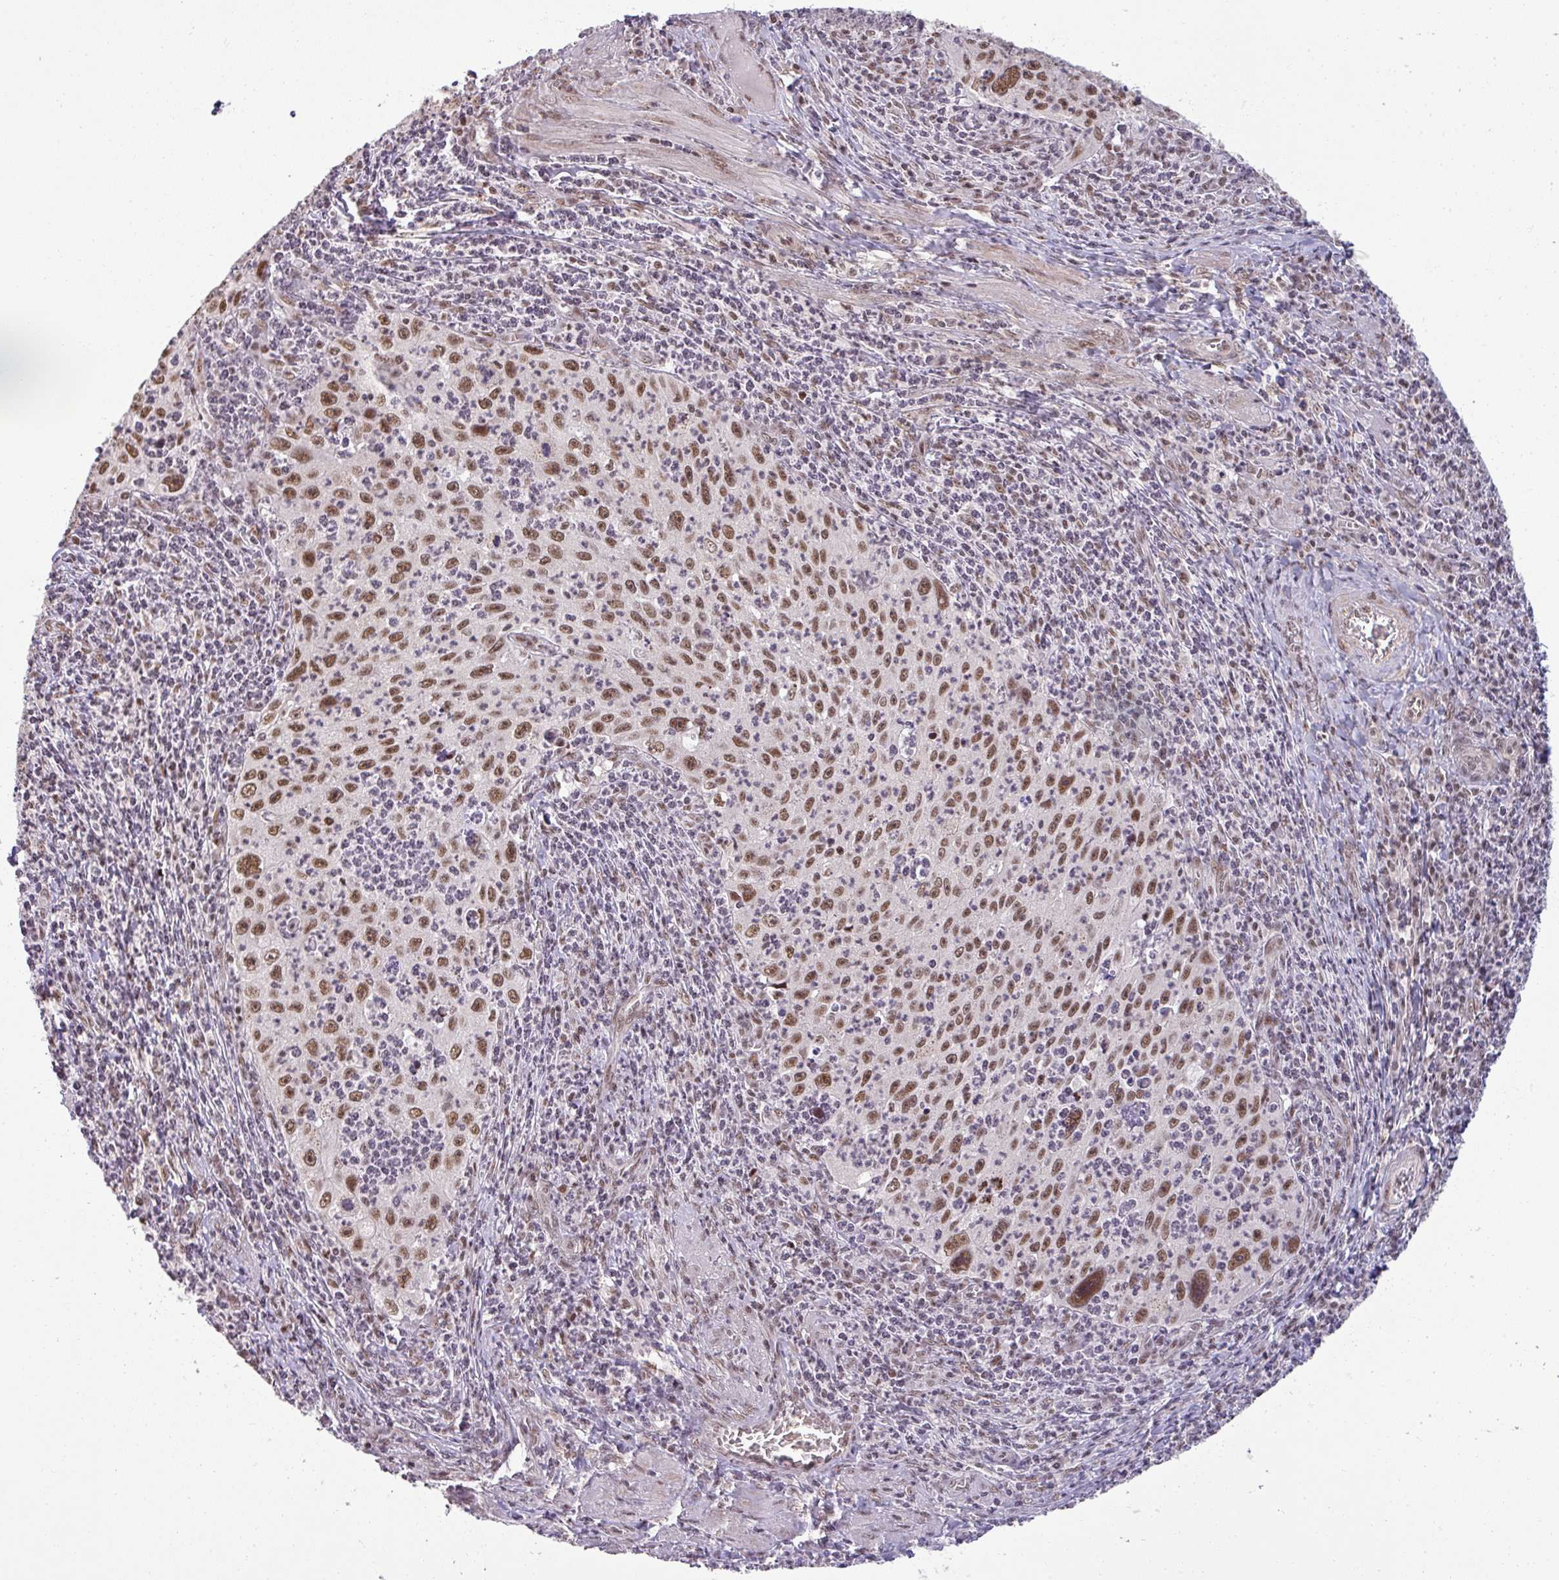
{"staining": {"intensity": "moderate", "quantity": ">75%", "location": "nuclear"}, "tissue": "cervical cancer", "cell_type": "Tumor cells", "image_type": "cancer", "snomed": [{"axis": "morphology", "description": "Squamous cell carcinoma, NOS"}, {"axis": "topography", "description": "Cervix"}], "caption": "Immunohistochemical staining of cervical squamous cell carcinoma demonstrates moderate nuclear protein expression in approximately >75% of tumor cells. The staining was performed using DAB (3,3'-diaminobenzidine), with brown indicating positive protein expression. Nuclei are stained blue with hematoxylin.", "gene": "PTPN20", "patient": {"sex": "female", "age": 30}}